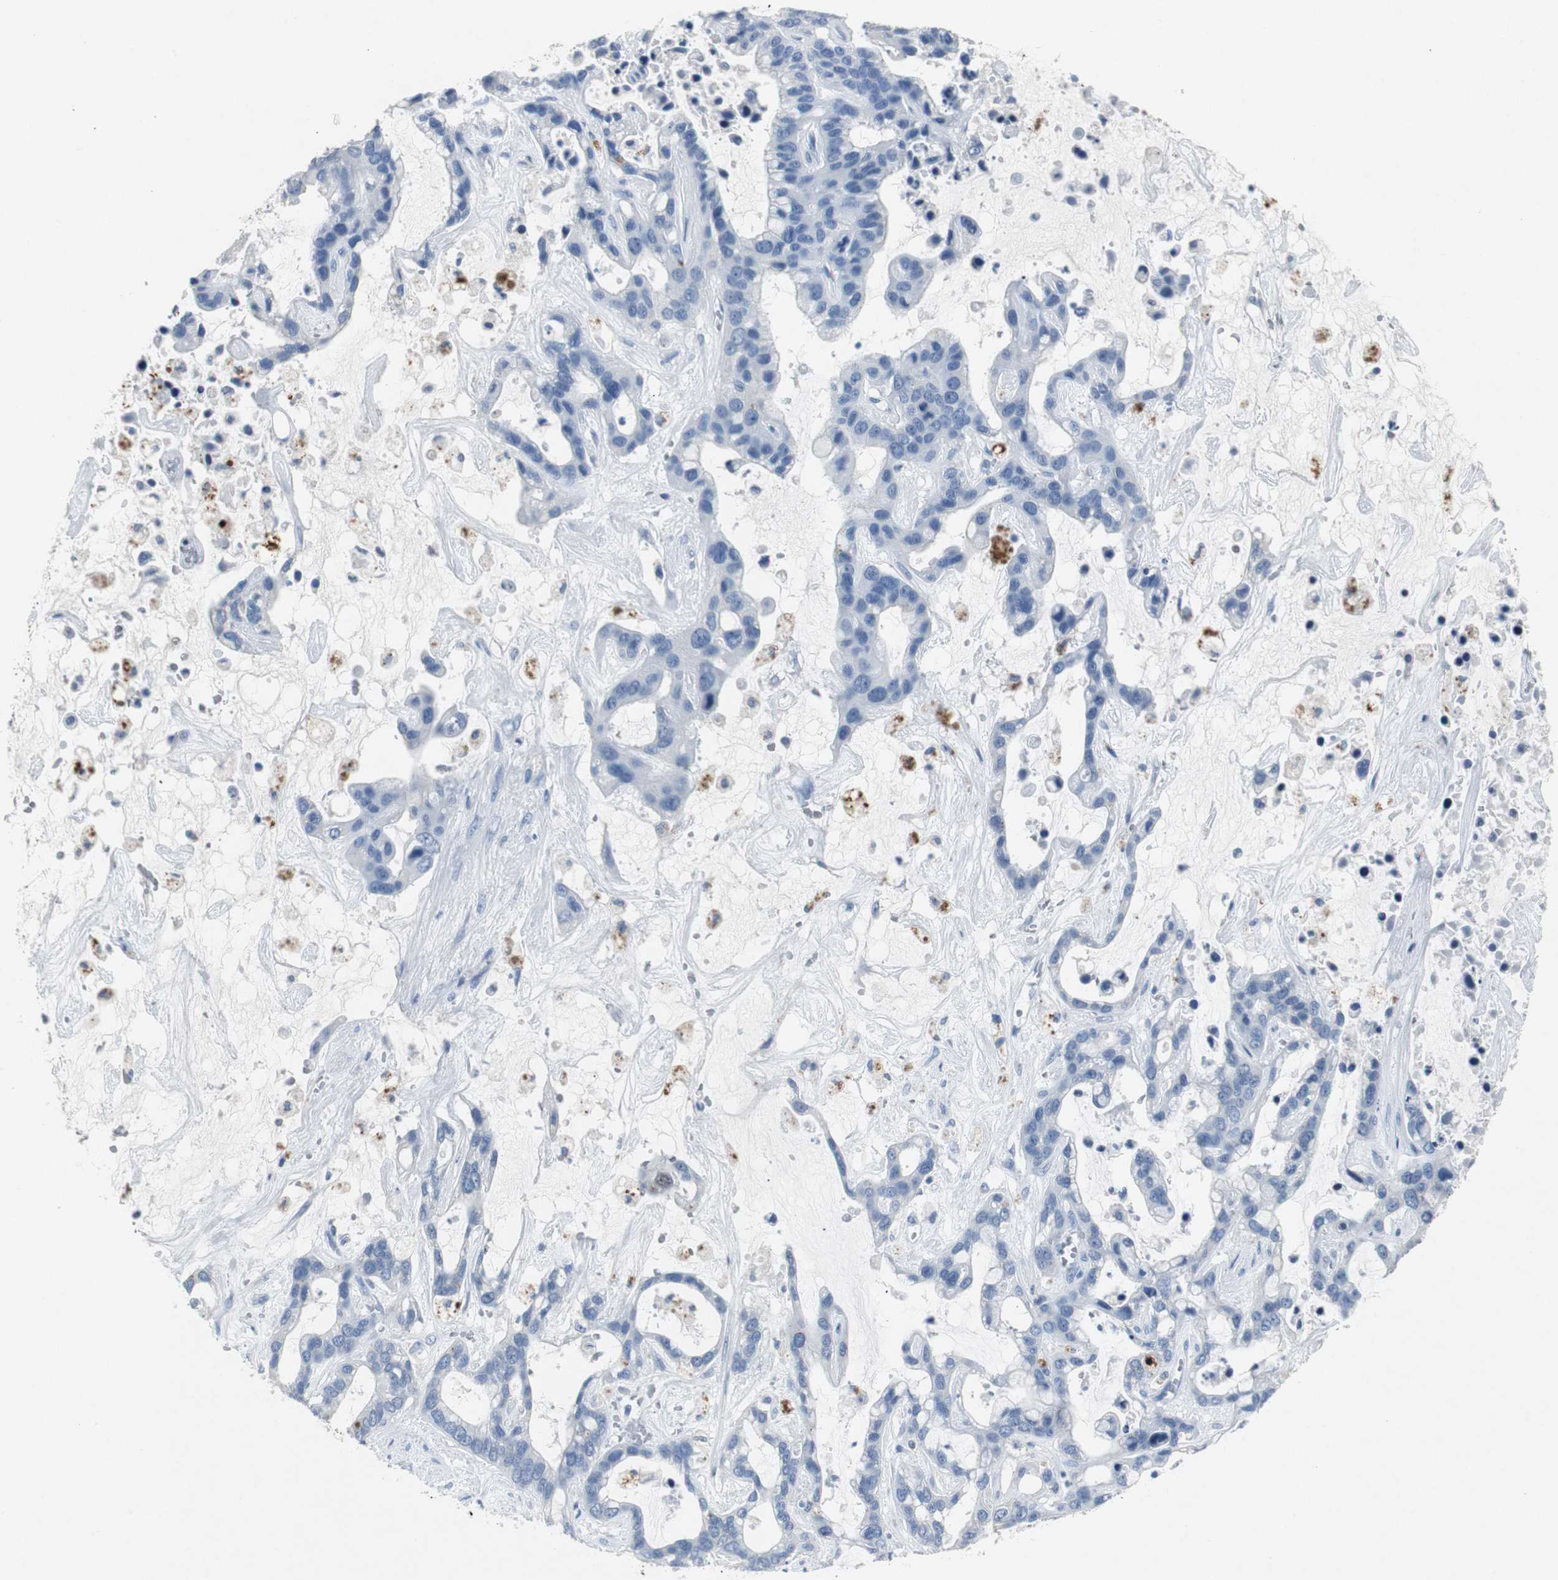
{"staining": {"intensity": "negative", "quantity": "none", "location": "none"}, "tissue": "liver cancer", "cell_type": "Tumor cells", "image_type": "cancer", "snomed": [{"axis": "morphology", "description": "Cholangiocarcinoma"}, {"axis": "topography", "description": "Liver"}], "caption": "There is no significant positivity in tumor cells of liver cancer. (DAB IHC with hematoxylin counter stain).", "gene": "LRP2", "patient": {"sex": "female", "age": 65}}